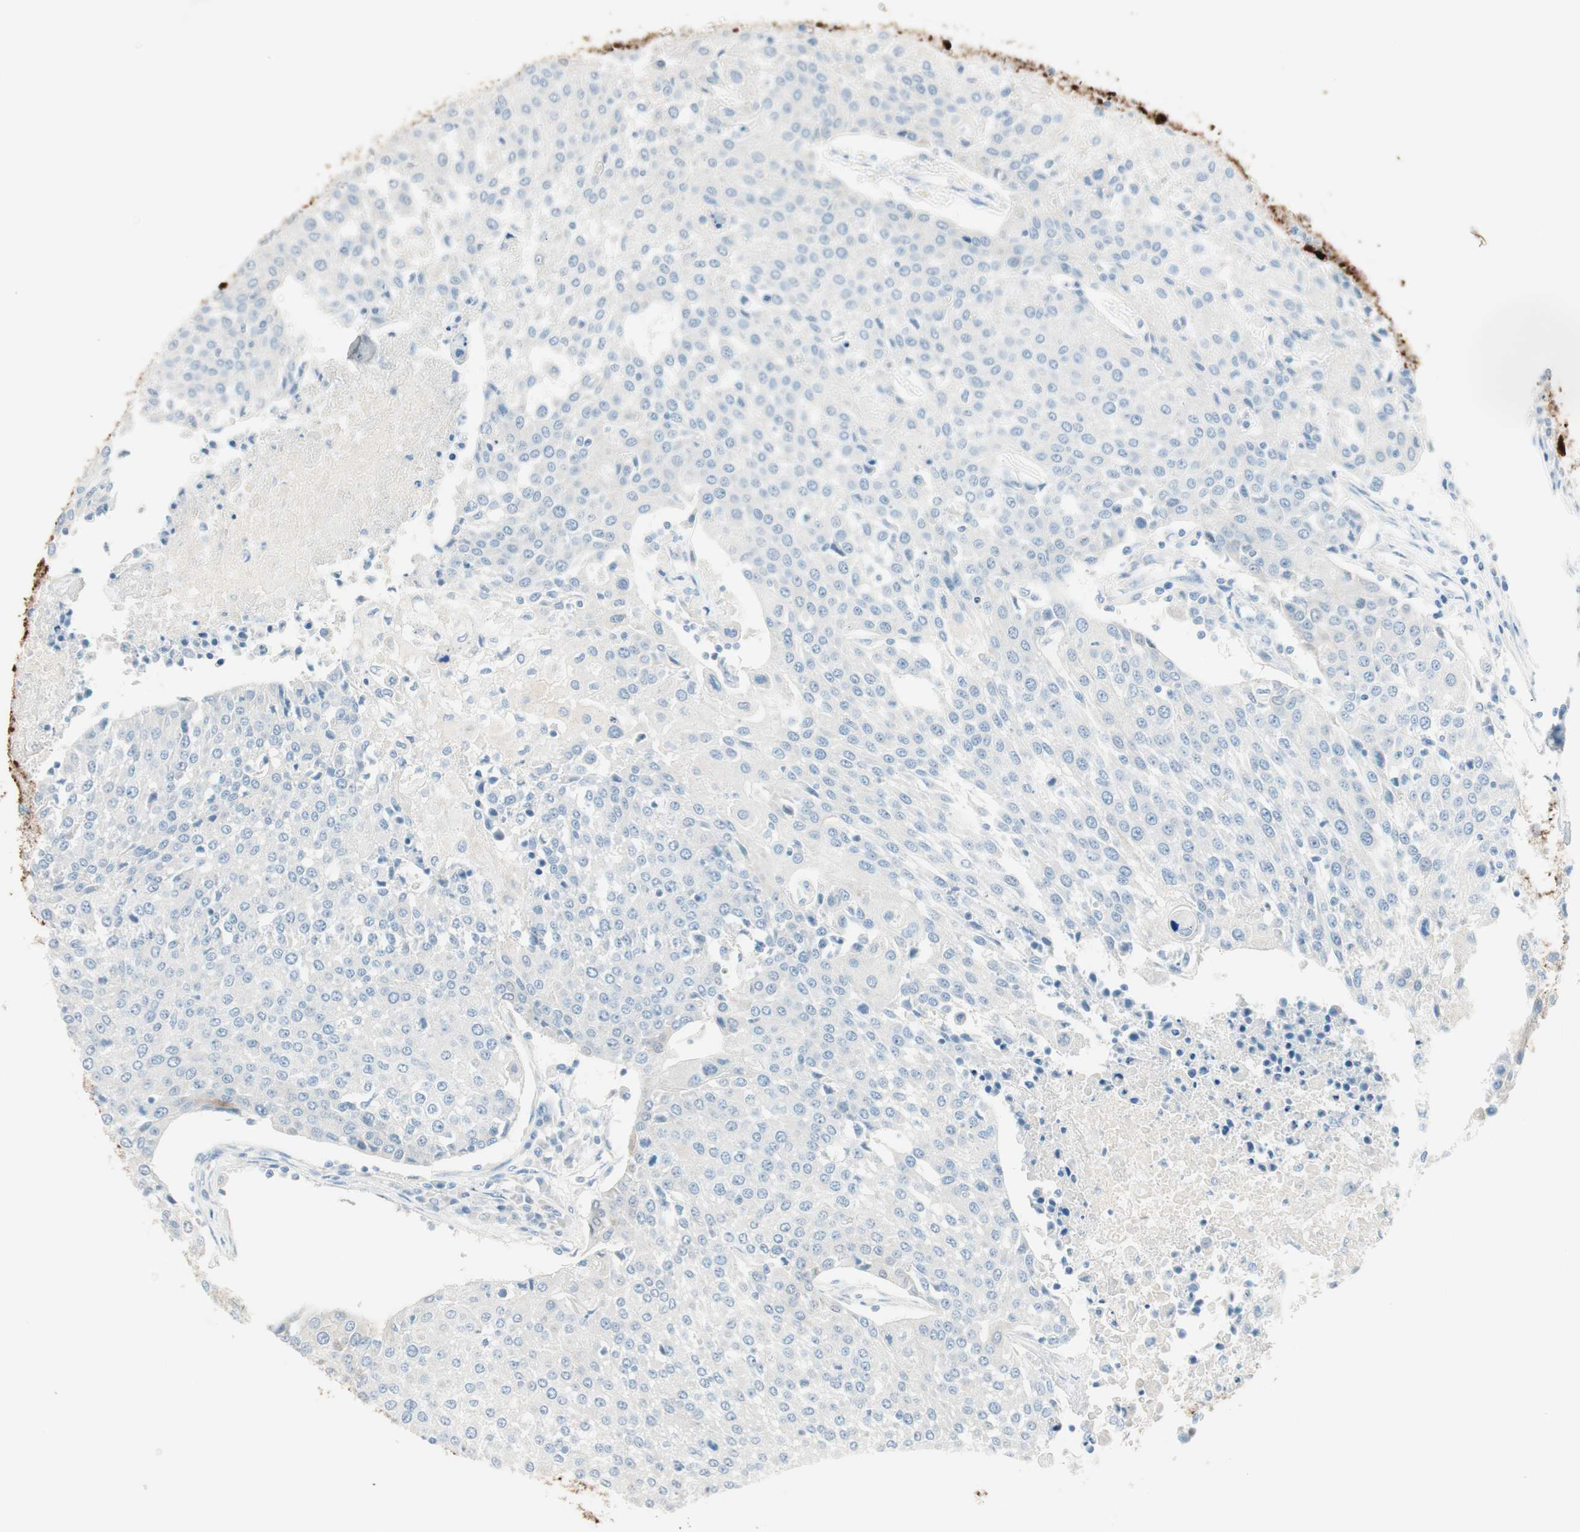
{"staining": {"intensity": "negative", "quantity": "none", "location": "none"}, "tissue": "urothelial cancer", "cell_type": "Tumor cells", "image_type": "cancer", "snomed": [{"axis": "morphology", "description": "Urothelial carcinoma, High grade"}, {"axis": "topography", "description": "Urinary bladder"}], "caption": "An IHC histopathology image of urothelial carcinoma (high-grade) is shown. There is no staining in tumor cells of urothelial carcinoma (high-grade).", "gene": "HPGD", "patient": {"sex": "female", "age": 85}}